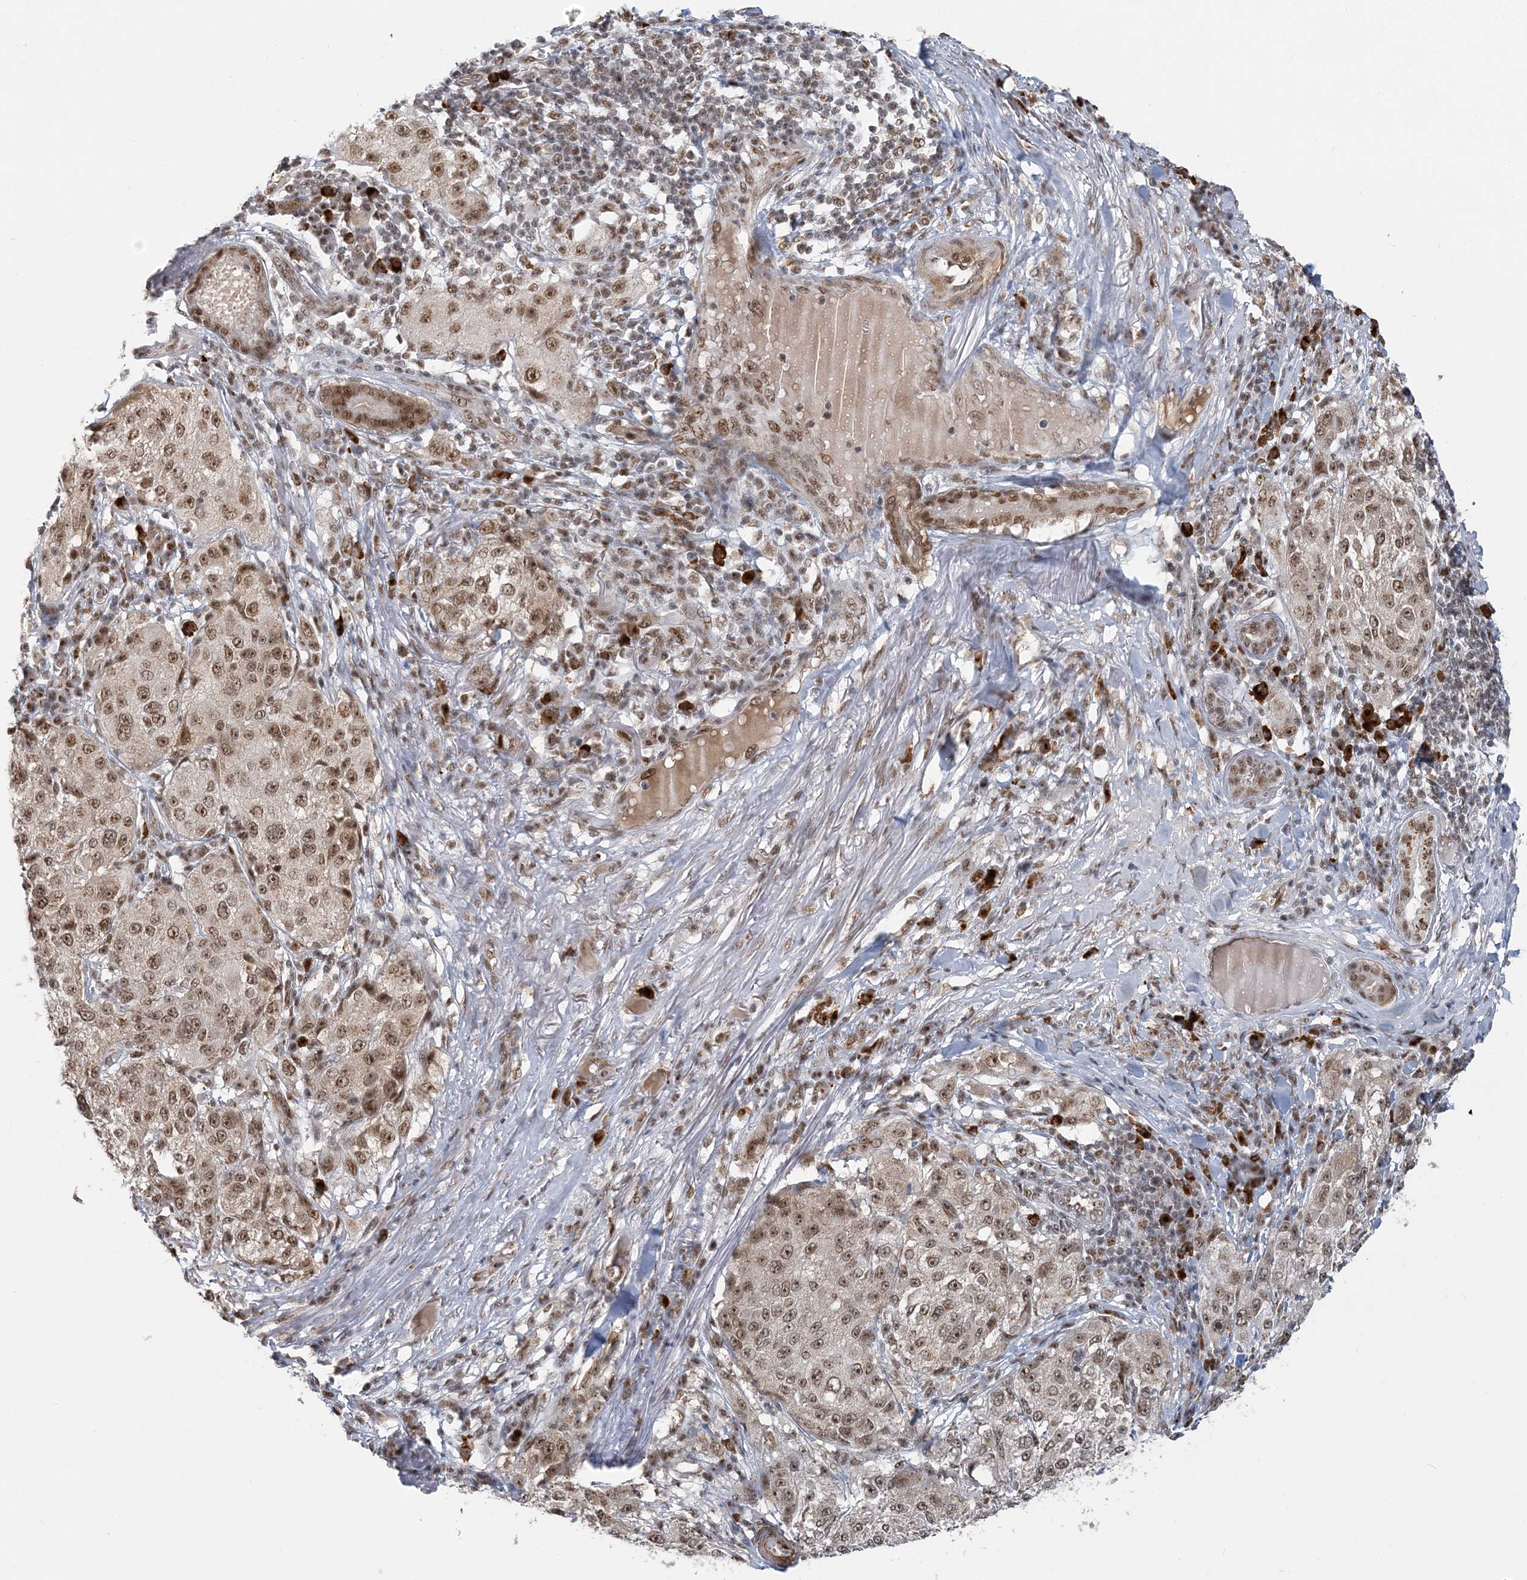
{"staining": {"intensity": "moderate", "quantity": ">75%", "location": "nuclear"}, "tissue": "melanoma", "cell_type": "Tumor cells", "image_type": "cancer", "snomed": [{"axis": "morphology", "description": "Necrosis, NOS"}, {"axis": "morphology", "description": "Malignant melanoma, NOS"}, {"axis": "topography", "description": "Skin"}], "caption": "The immunohistochemical stain highlights moderate nuclear positivity in tumor cells of malignant melanoma tissue.", "gene": "PLRG1", "patient": {"sex": "female", "age": 87}}